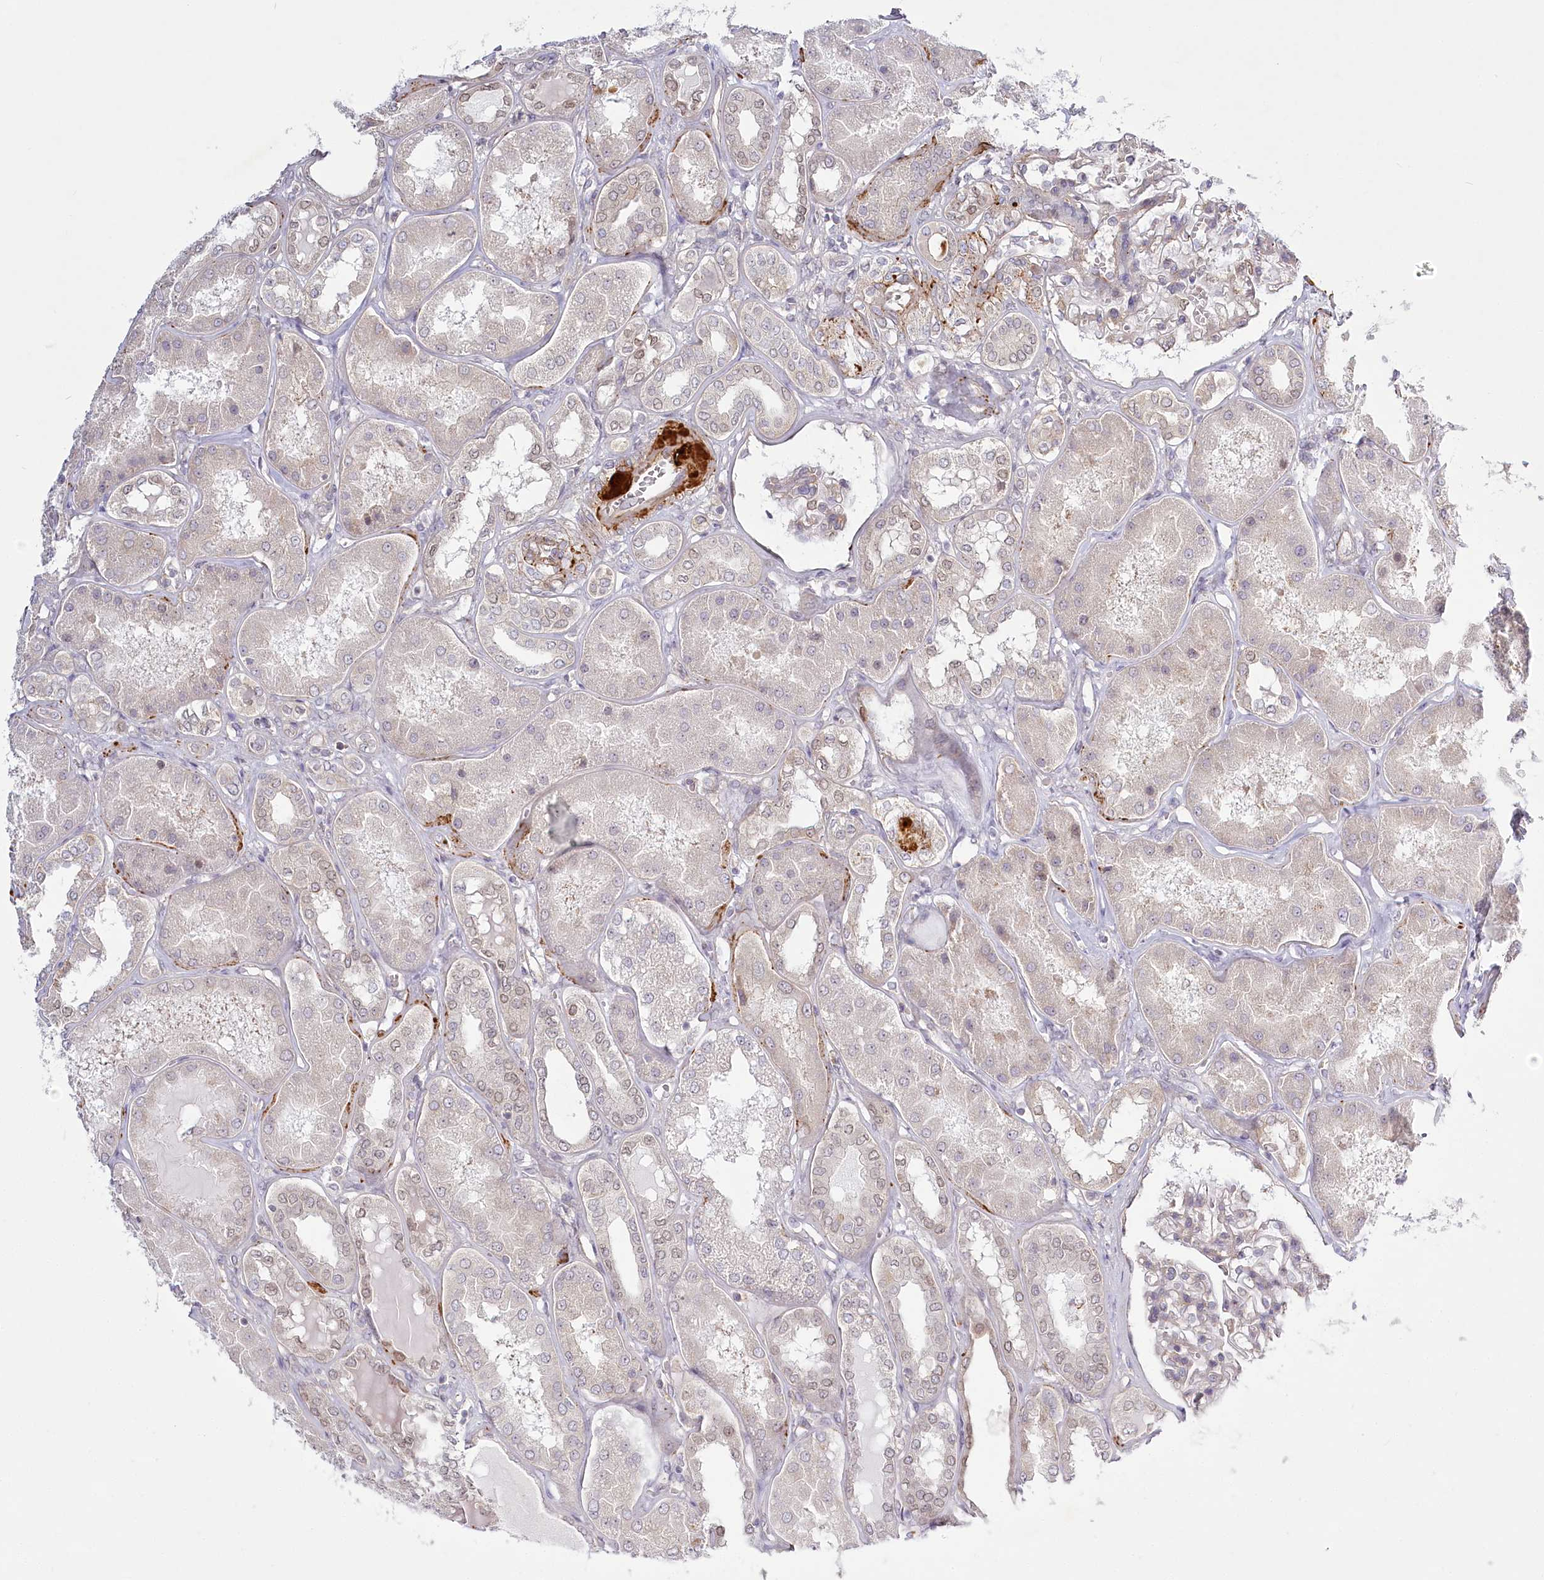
{"staining": {"intensity": "negative", "quantity": "none", "location": "none"}, "tissue": "kidney", "cell_type": "Cells in glomeruli", "image_type": "normal", "snomed": [{"axis": "morphology", "description": "Normal tissue, NOS"}, {"axis": "topography", "description": "Kidney"}], "caption": "This is a micrograph of IHC staining of normal kidney, which shows no expression in cells in glomeruli.", "gene": "SPINK13", "patient": {"sex": "female", "age": 56}}